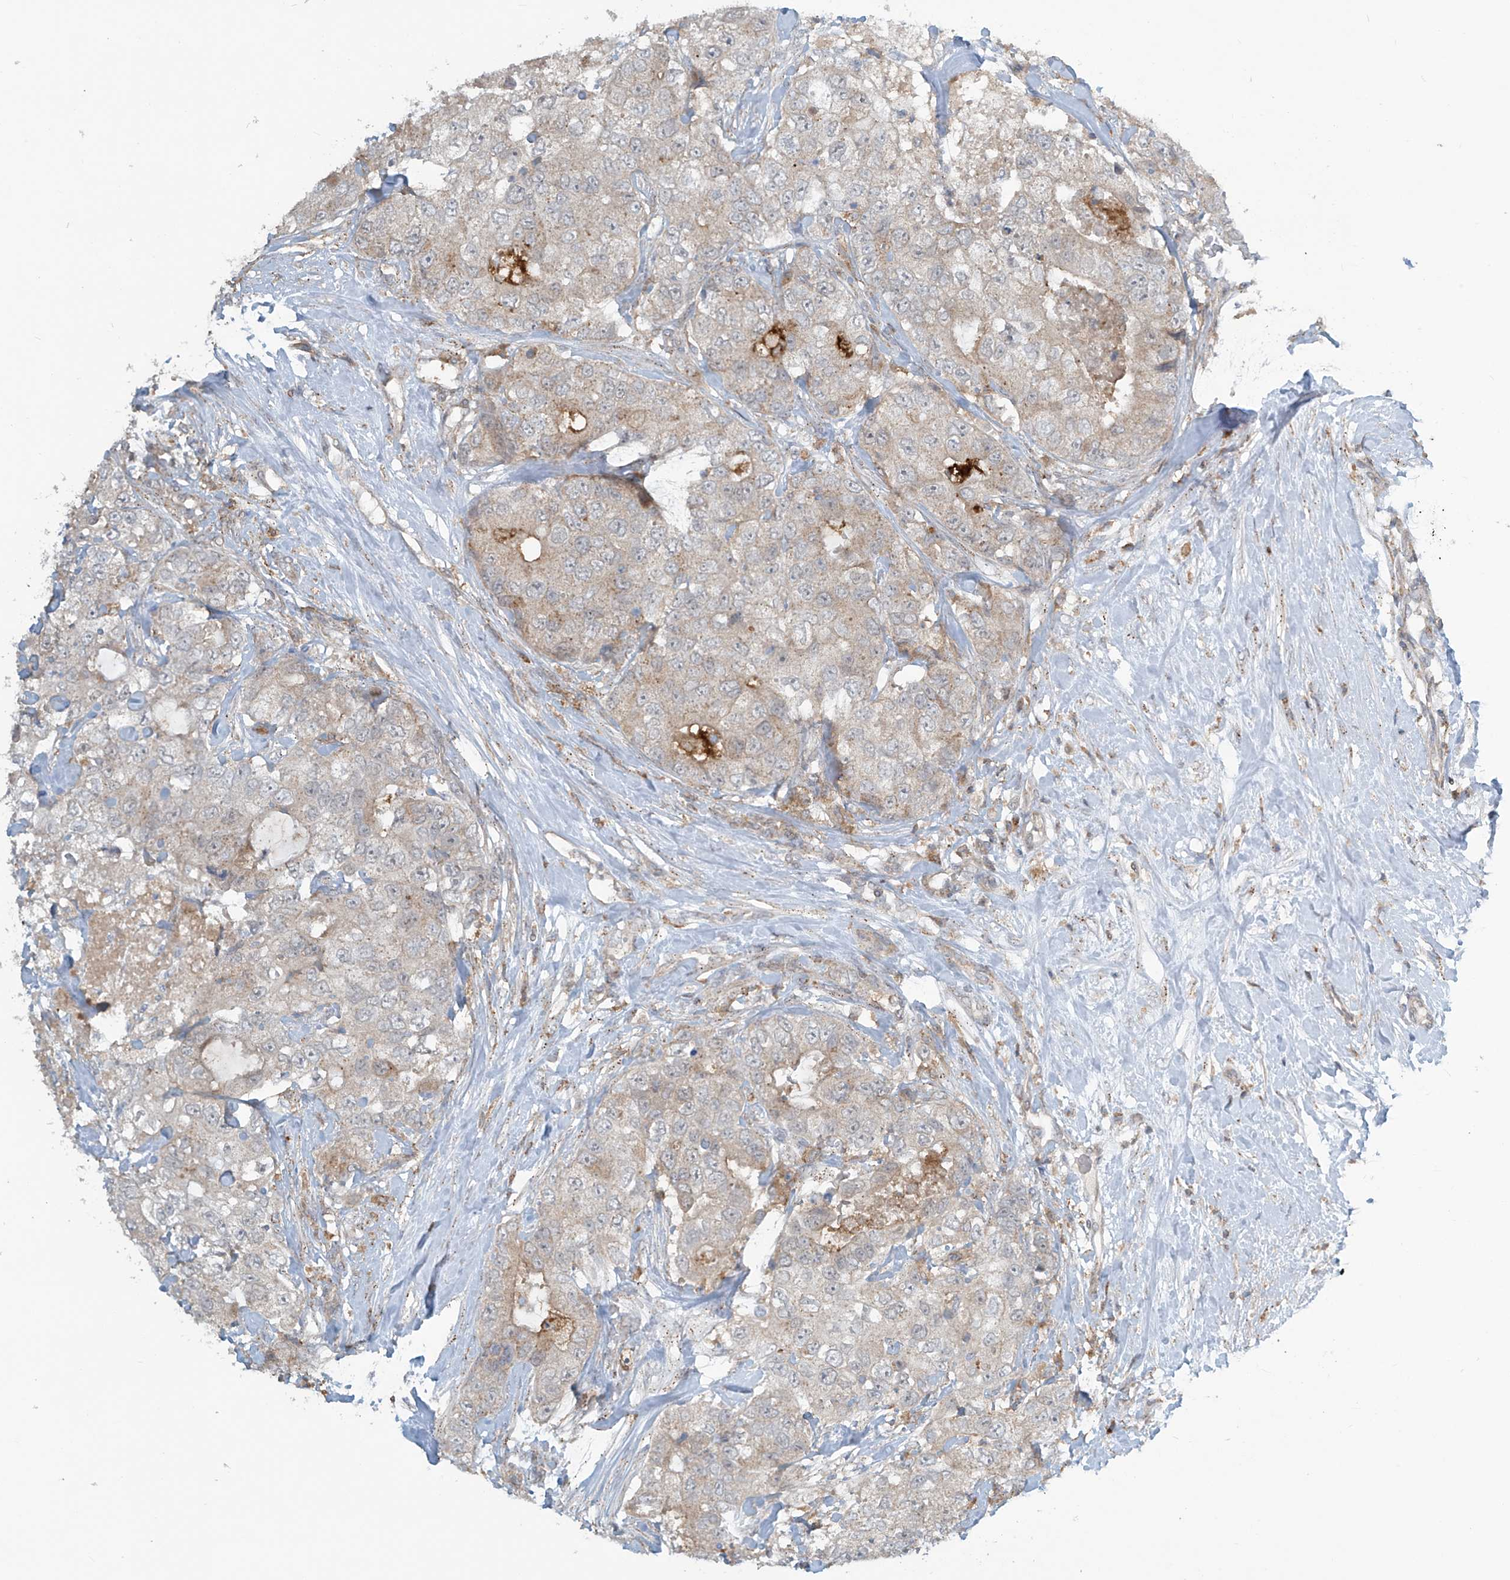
{"staining": {"intensity": "weak", "quantity": "<25%", "location": "cytoplasmic/membranous"}, "tissue": "breast cancer", "cell_type": "Tumor cells", "image_type": "cancer", "snomed": [{"axis": "morphology", "description": "Duct carcinoma"}, {"axis": "topography", "description": "Breast"}], "caption": "An image of breast infiltrating ductal carcinoma stained for a protein exhibits no brown staining in tumor cells.", "gene": "PARVG", "patient": {"sex": "female", "age": 62}}